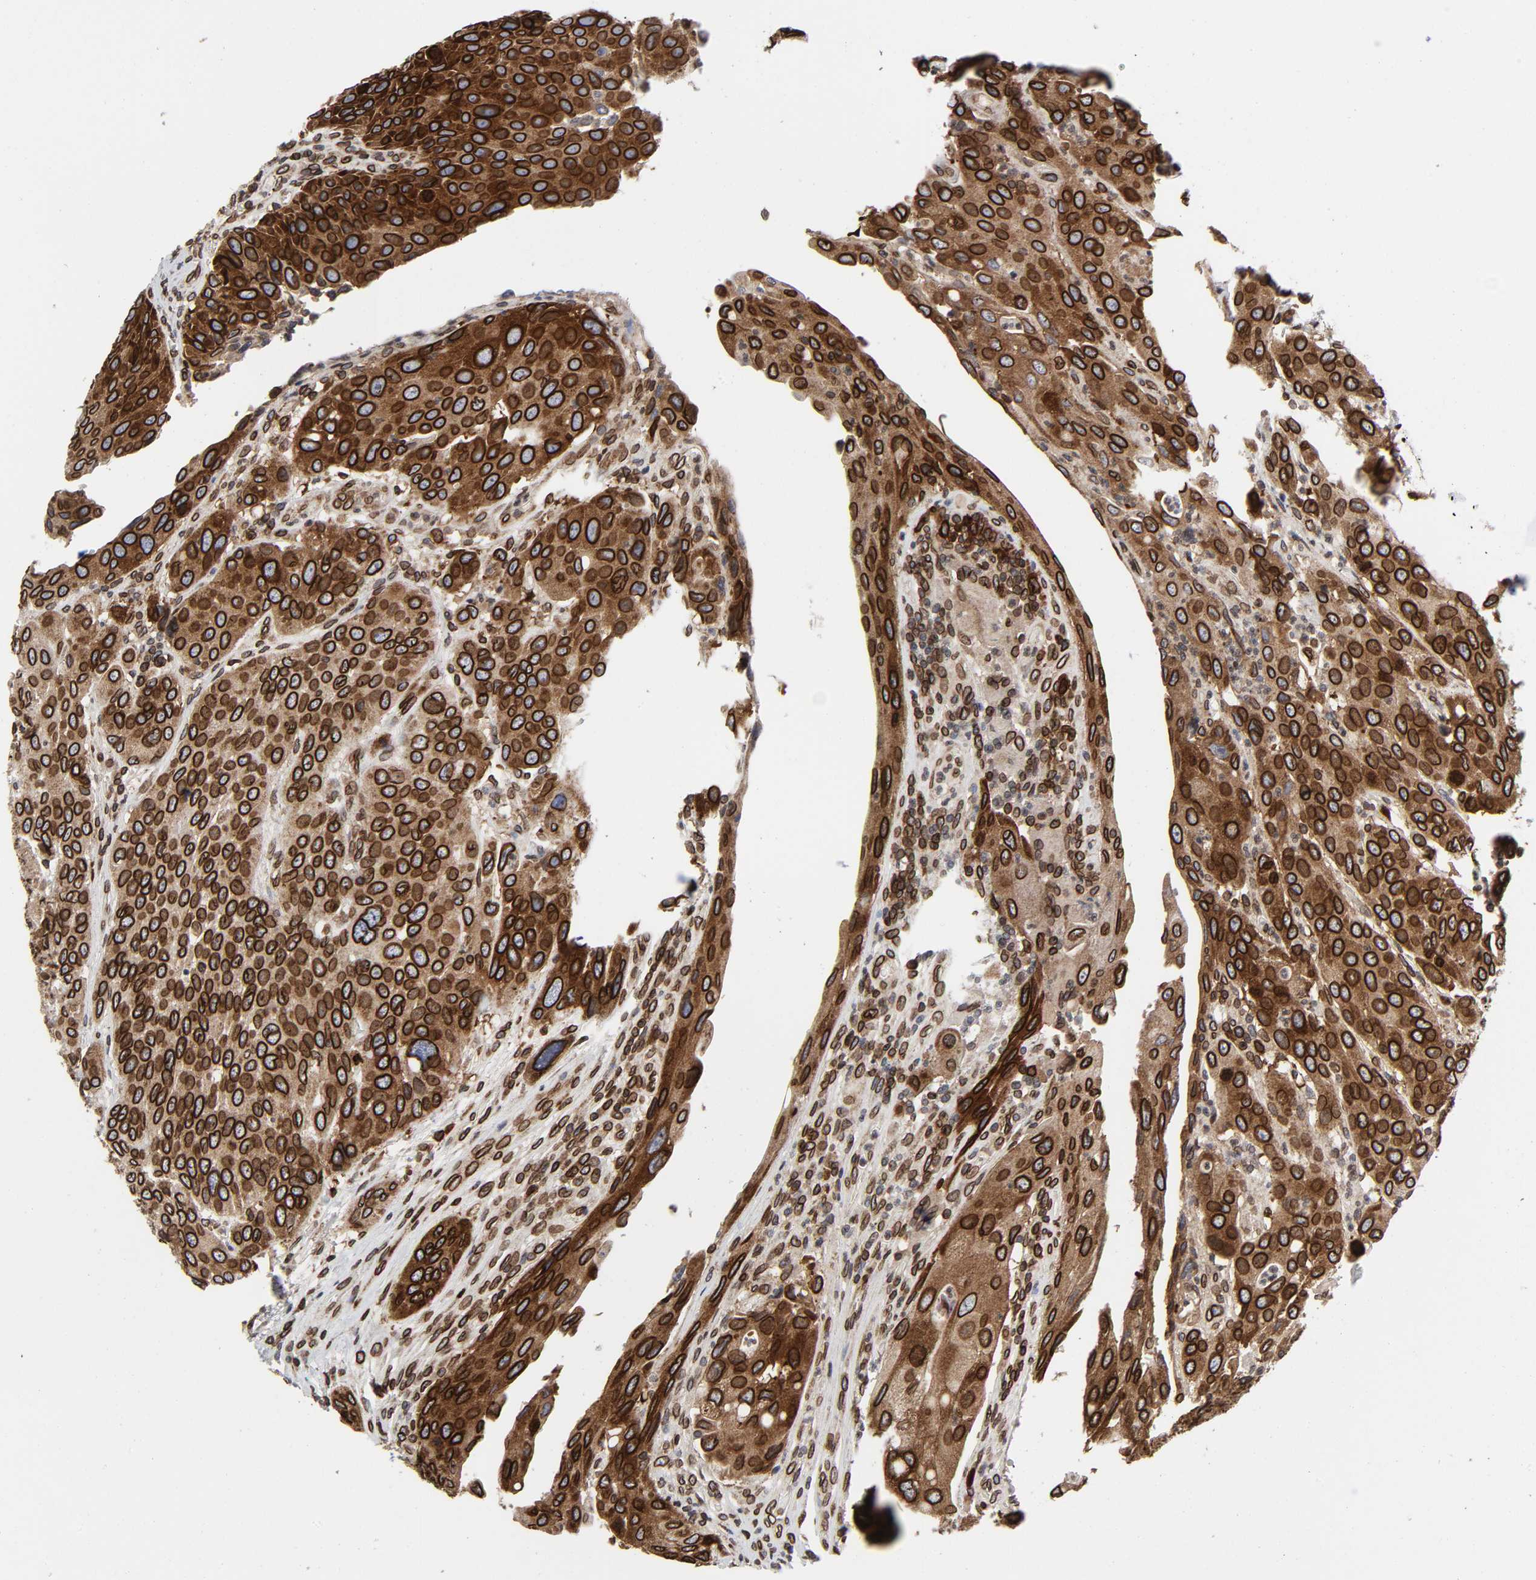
{"staining": {"intensity": "strong", "quantity": ">75%", "location": "cytoplasmic/membranous,nuclear"}, "tissue": "urothelial cancer", "cell_type": "Tumor cells", "image_type": "cancer", "snomed": [{"axis": "morphology", "description": "Urothelial carcinoma, High grade"}, {"axis": "topography", "description": "Urinary bladder"}], "caption": "About >75% of tumor cells in human urothelial cancer demonstrate strong cytoplasmic/membranous and nuclear protein staining as visualized by brown immunohistochemical staining.", "gene": "RANGAP1", "patient": {"sex": "male", "age": 50}}